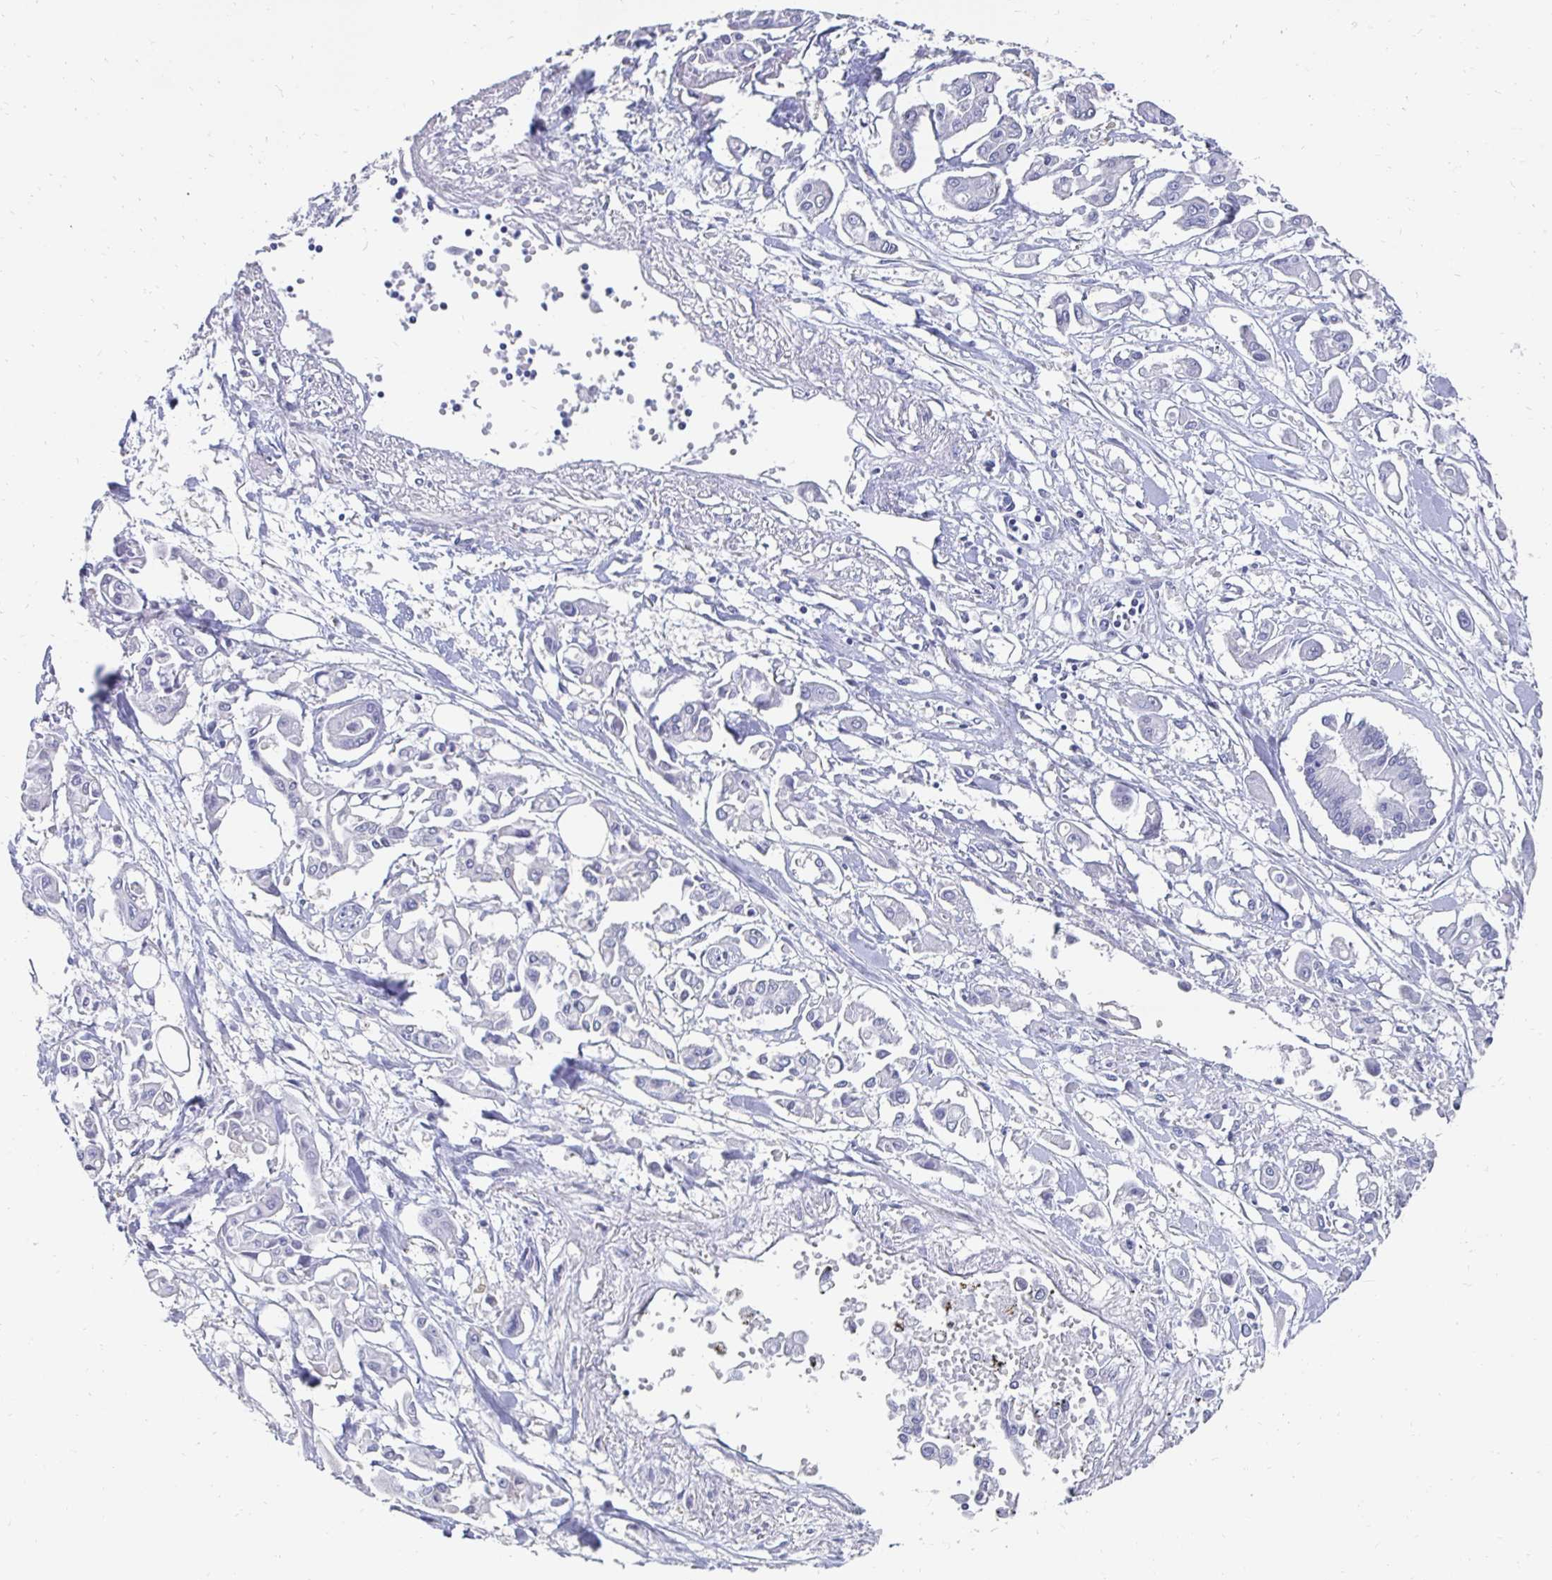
{"staining": {"intensity": "negative", "quantity": "none", "location": "none"}, "tissue": "pancreatic cancer", "cell_type": "Tumor cells", "image_type": "cancer", "snomed": [{"axis": "morphology", "description": "Adenocarcinoma, NOS"}, {"axis": "topography", "description": "Pancreas"}], "caption": "The micrograph displays no staining of tumor cells in adenocarcinoma (pancreatic).", "gene": "SYCP3", "patient": {"sex": "male", "age": 61}}